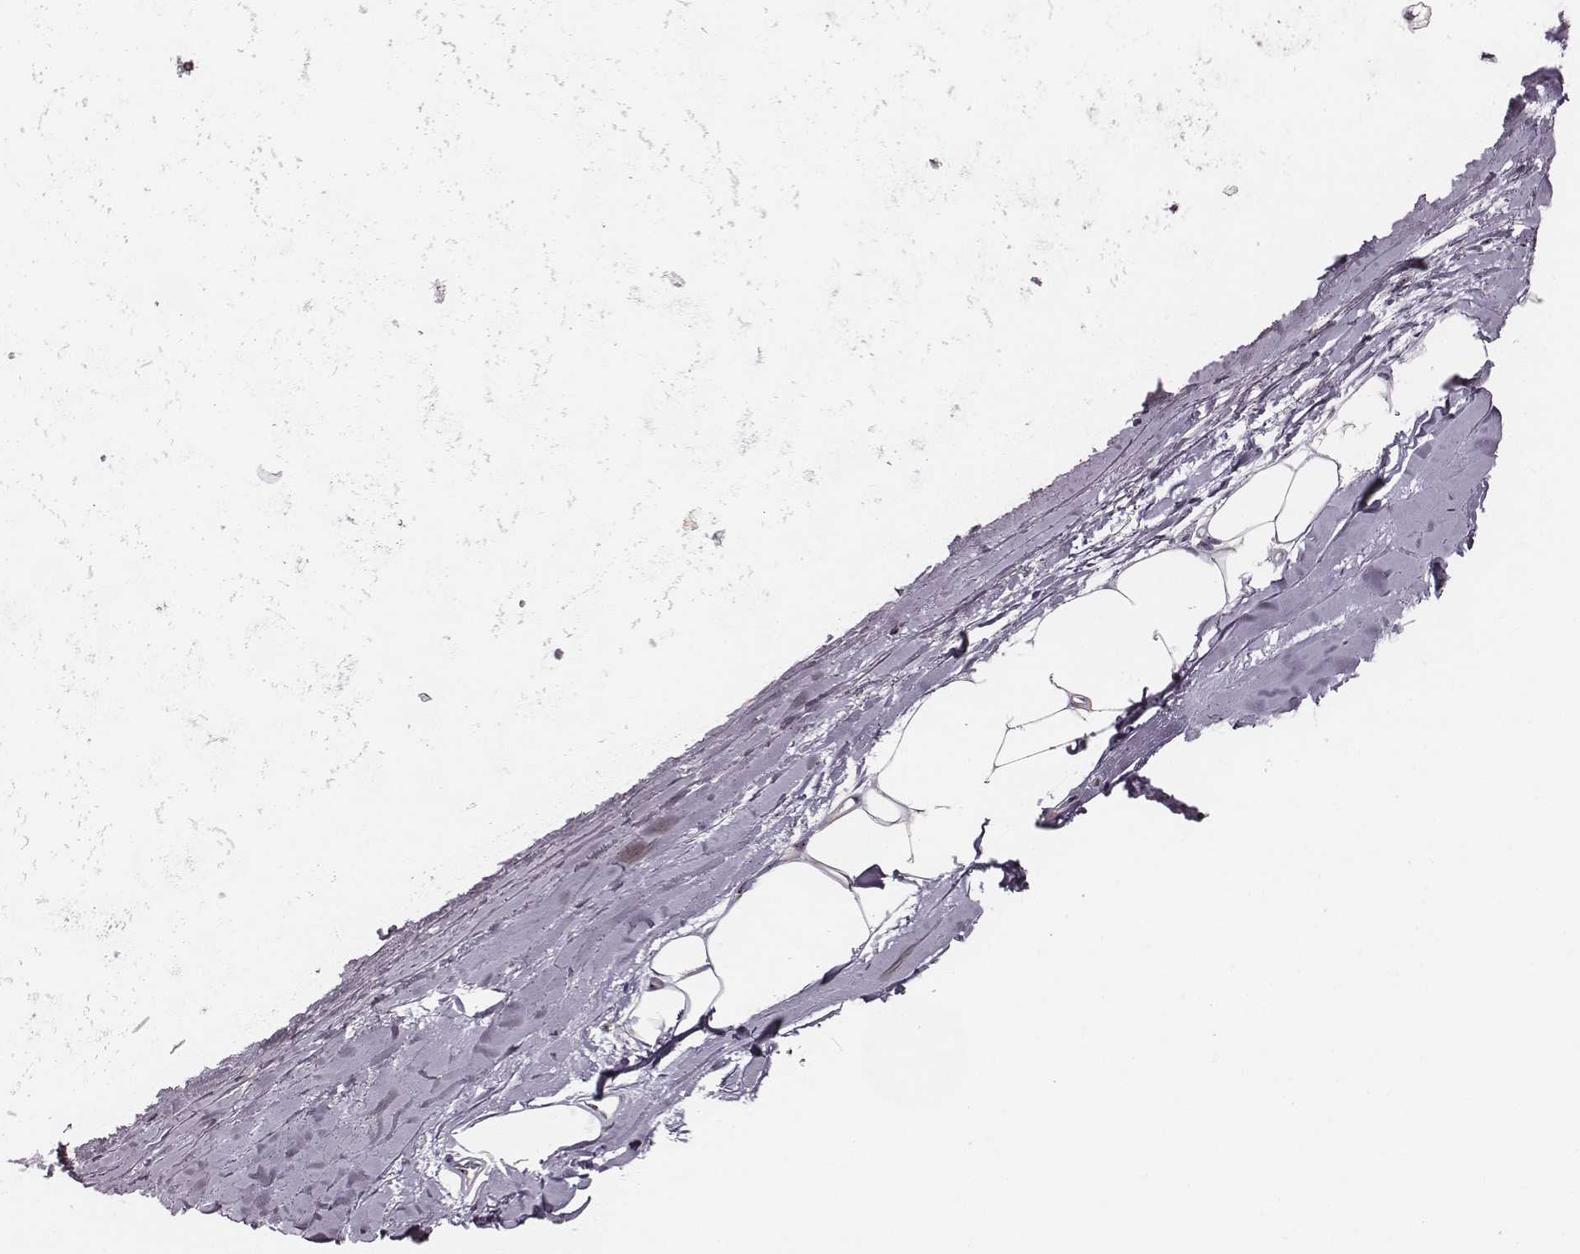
{"staining": {"intensity": "weak", "quantity": ">75%", "location": "nuclear"}, "tissue": "adipose tissue", "cell_type": "Adipocytes", "image_type": "normal", "snomed": [{"axis": "morphology", "description": "Normal tissue, NOS"}, {"axis": "topography", "description": "Lymph node"}, {"axis": "topography", "description": "Bronchus"}], "caption": "The photomicrograph shows a brown stain indicating the presence of a protein in the nuclear of adipocytes in adipose tissue.", "gene": "NOP56", "patient": {"sex": "female", "age": 70}}